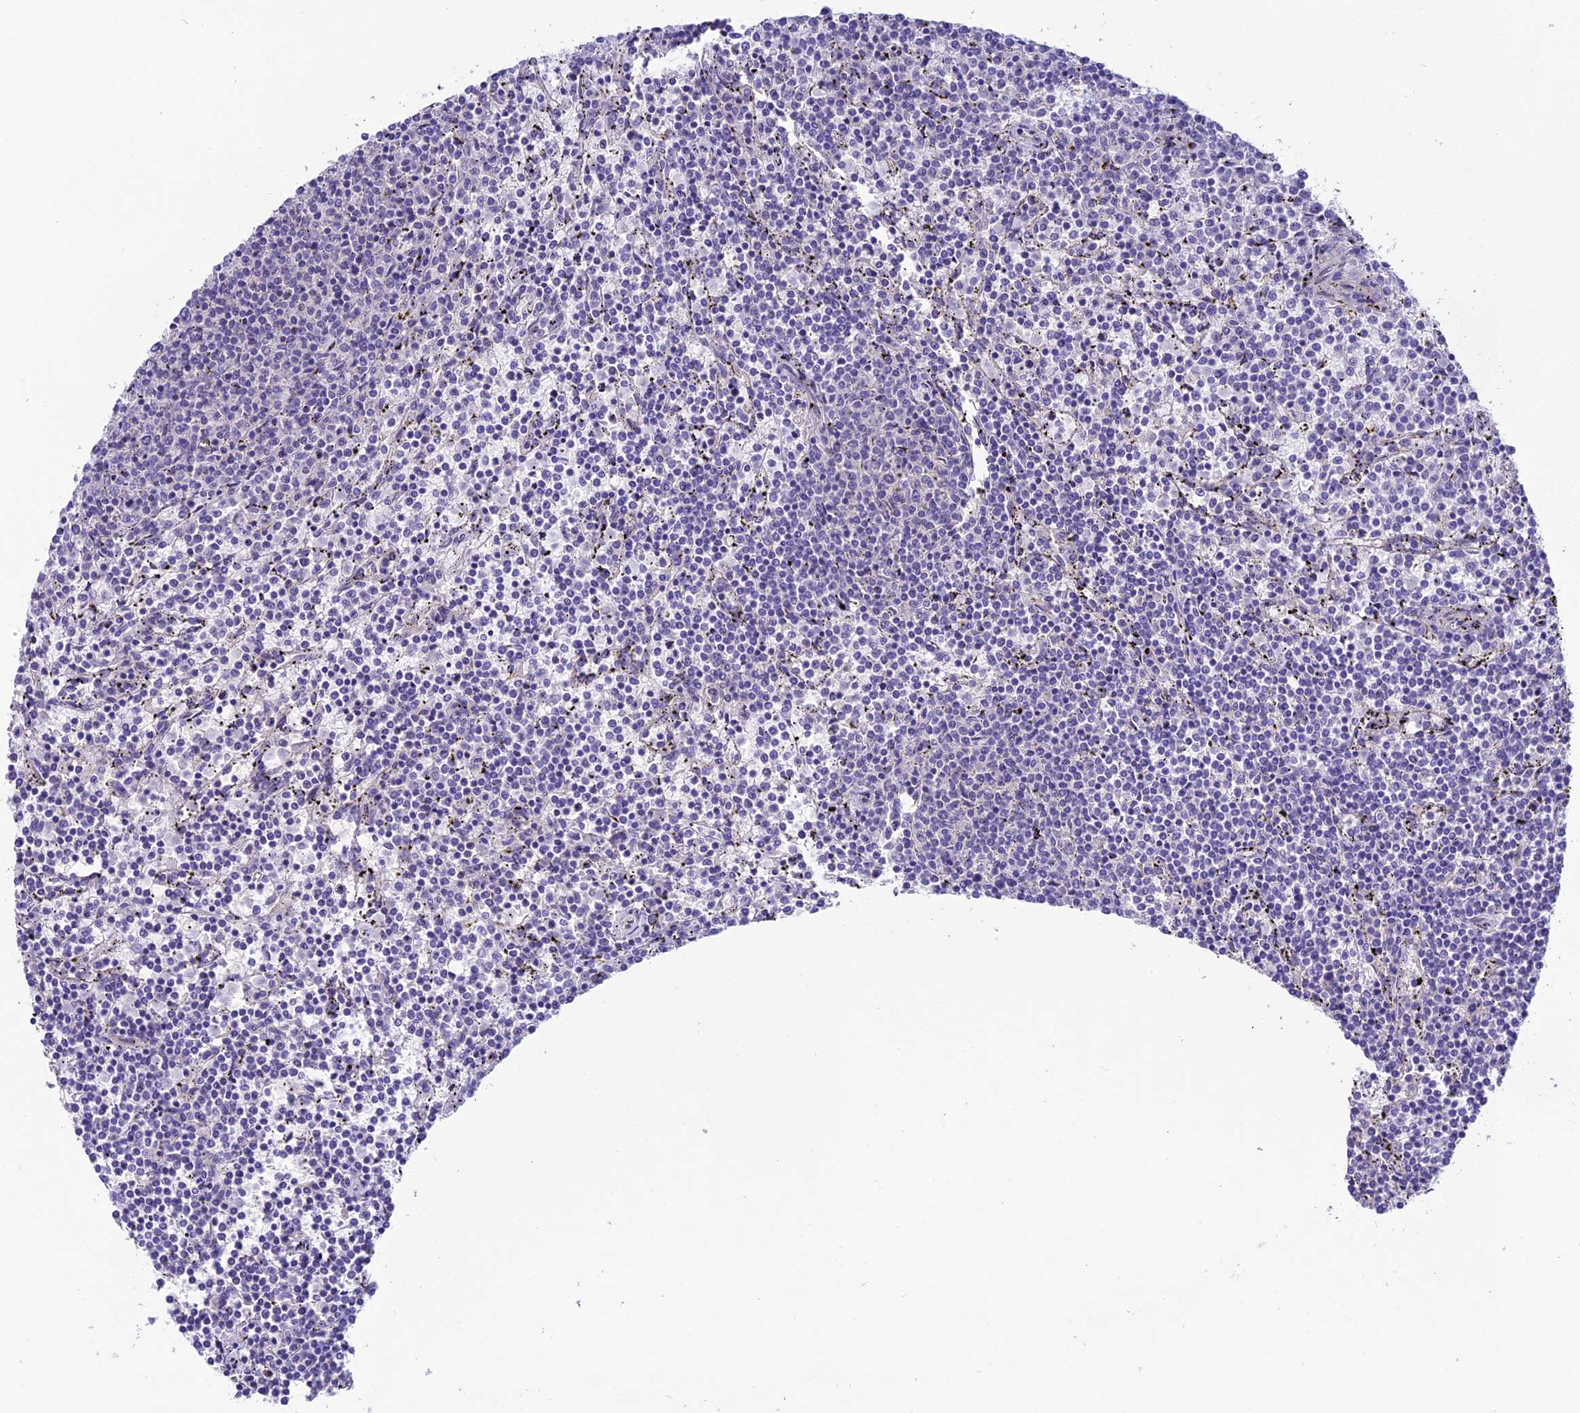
{"staining": {"intensity": "negative", "quantity": "none", "location": "none"}, "tissue": "lymphoma", "cell_type": "Tumor cells", "image_type": "cancer", "snomed": [{"axis": "morphology", "description": "Malignant lymphoma, non-Hodgkin's type, Low grade"}, {"axis": "topography", "description": "Spleen"}], "caption": "A micrograph of human low-grade malignant lymphoma, non-Hodgkin's type is negative for staining in tumor cells.", "gene": "CD99L2", "patient": {"sex": "female", "age": 50}}